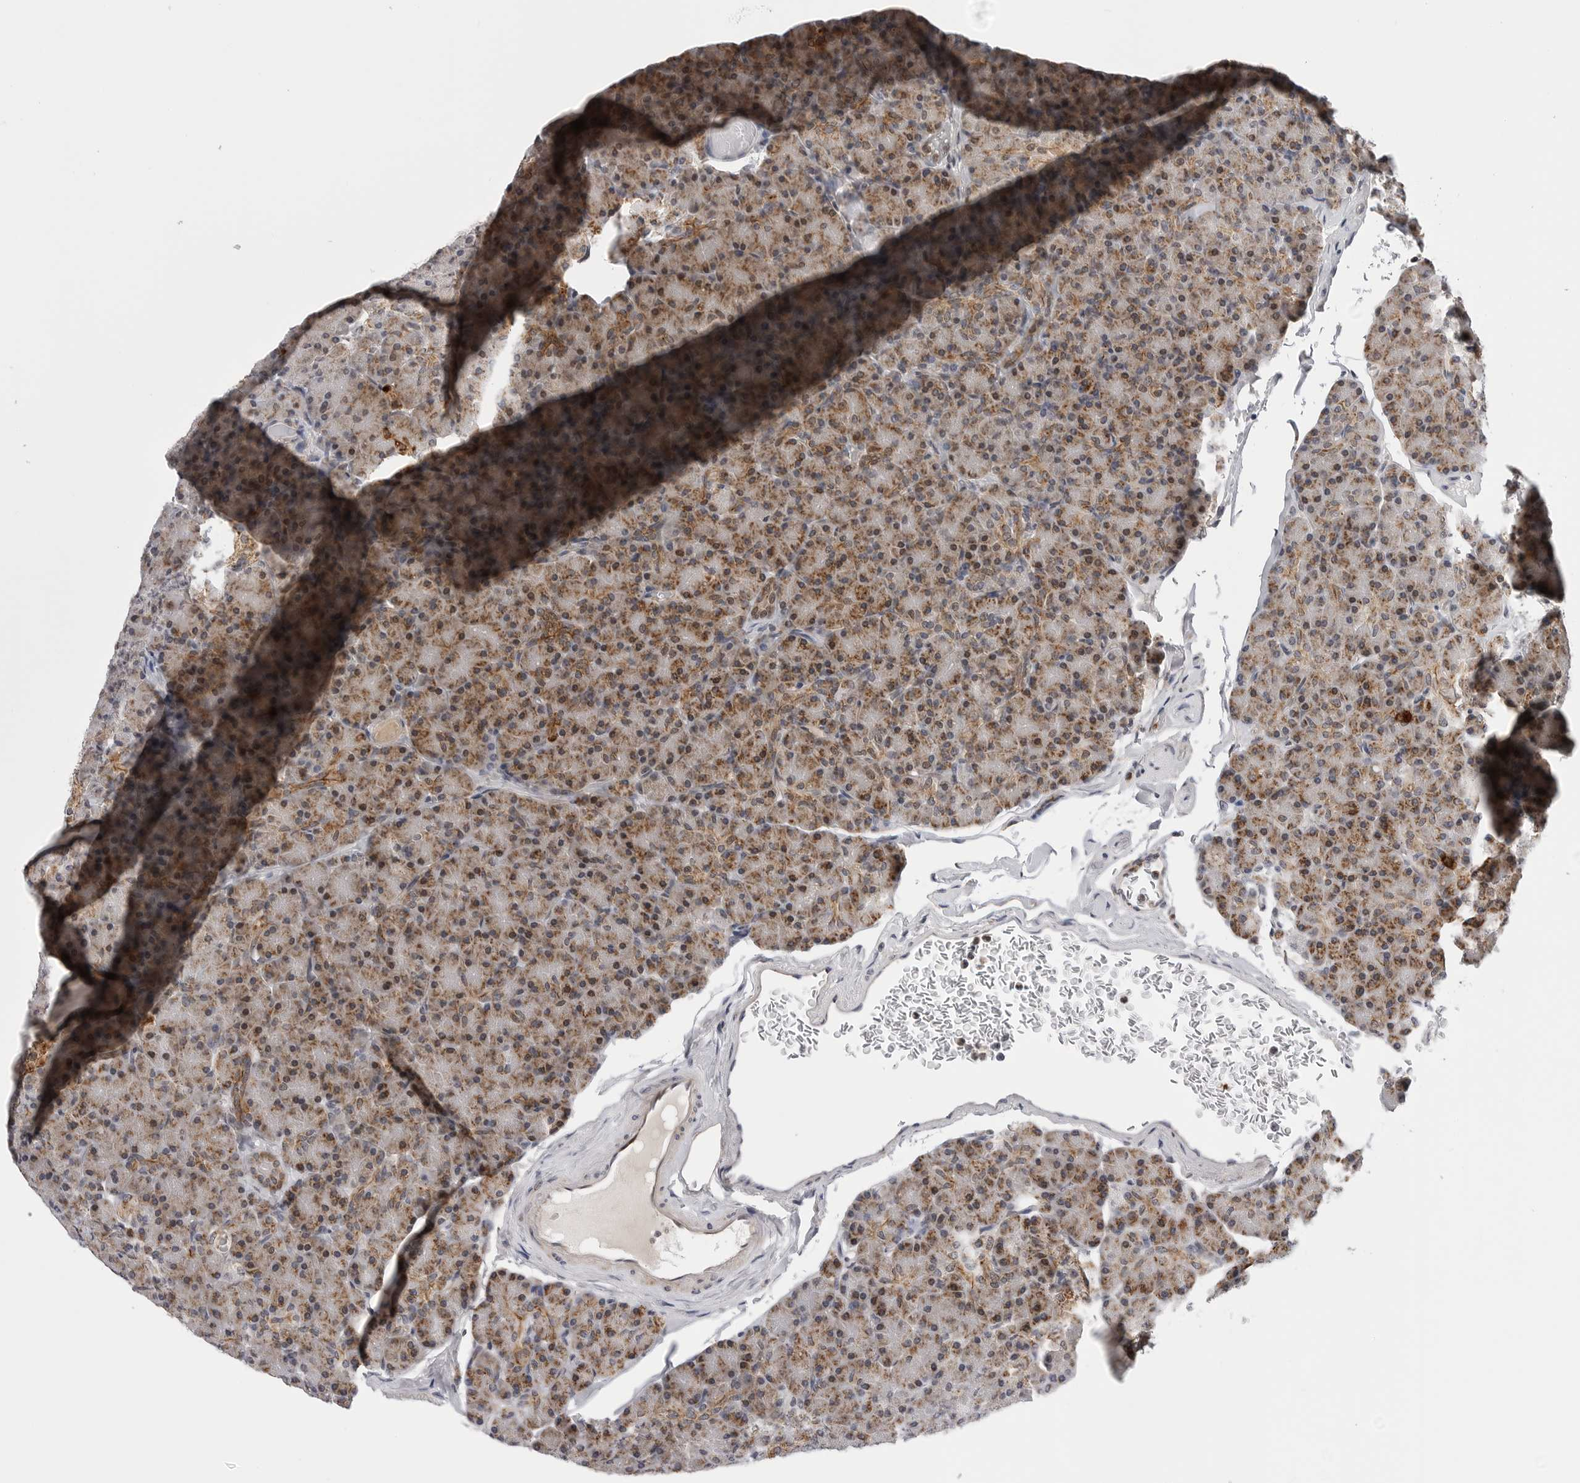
{"staining": {"intensity": "moderate", "quantity": "25%-75%", "location": "cytoplasmic/membranous"}, "tissue": "pancreas", "cell_type": "Exocrine glandular cells", "image_type": "normal", "snomed": [{"axis": "morphology", "description": "Normal tissue, NOS"}, {"axis": "topography", "description": "Pancreas"}], "caption": "DAB (3,3'-diaminobenzidine) immunohistochemical staining of unremarkable human pancreas demonstrates moderate cytoplasmic/membranous protein positivity in approximately 25%-75% of exocrine glandular cells.", "gene": "CDK20", "patient": {"sex": "female", "age": 43}}